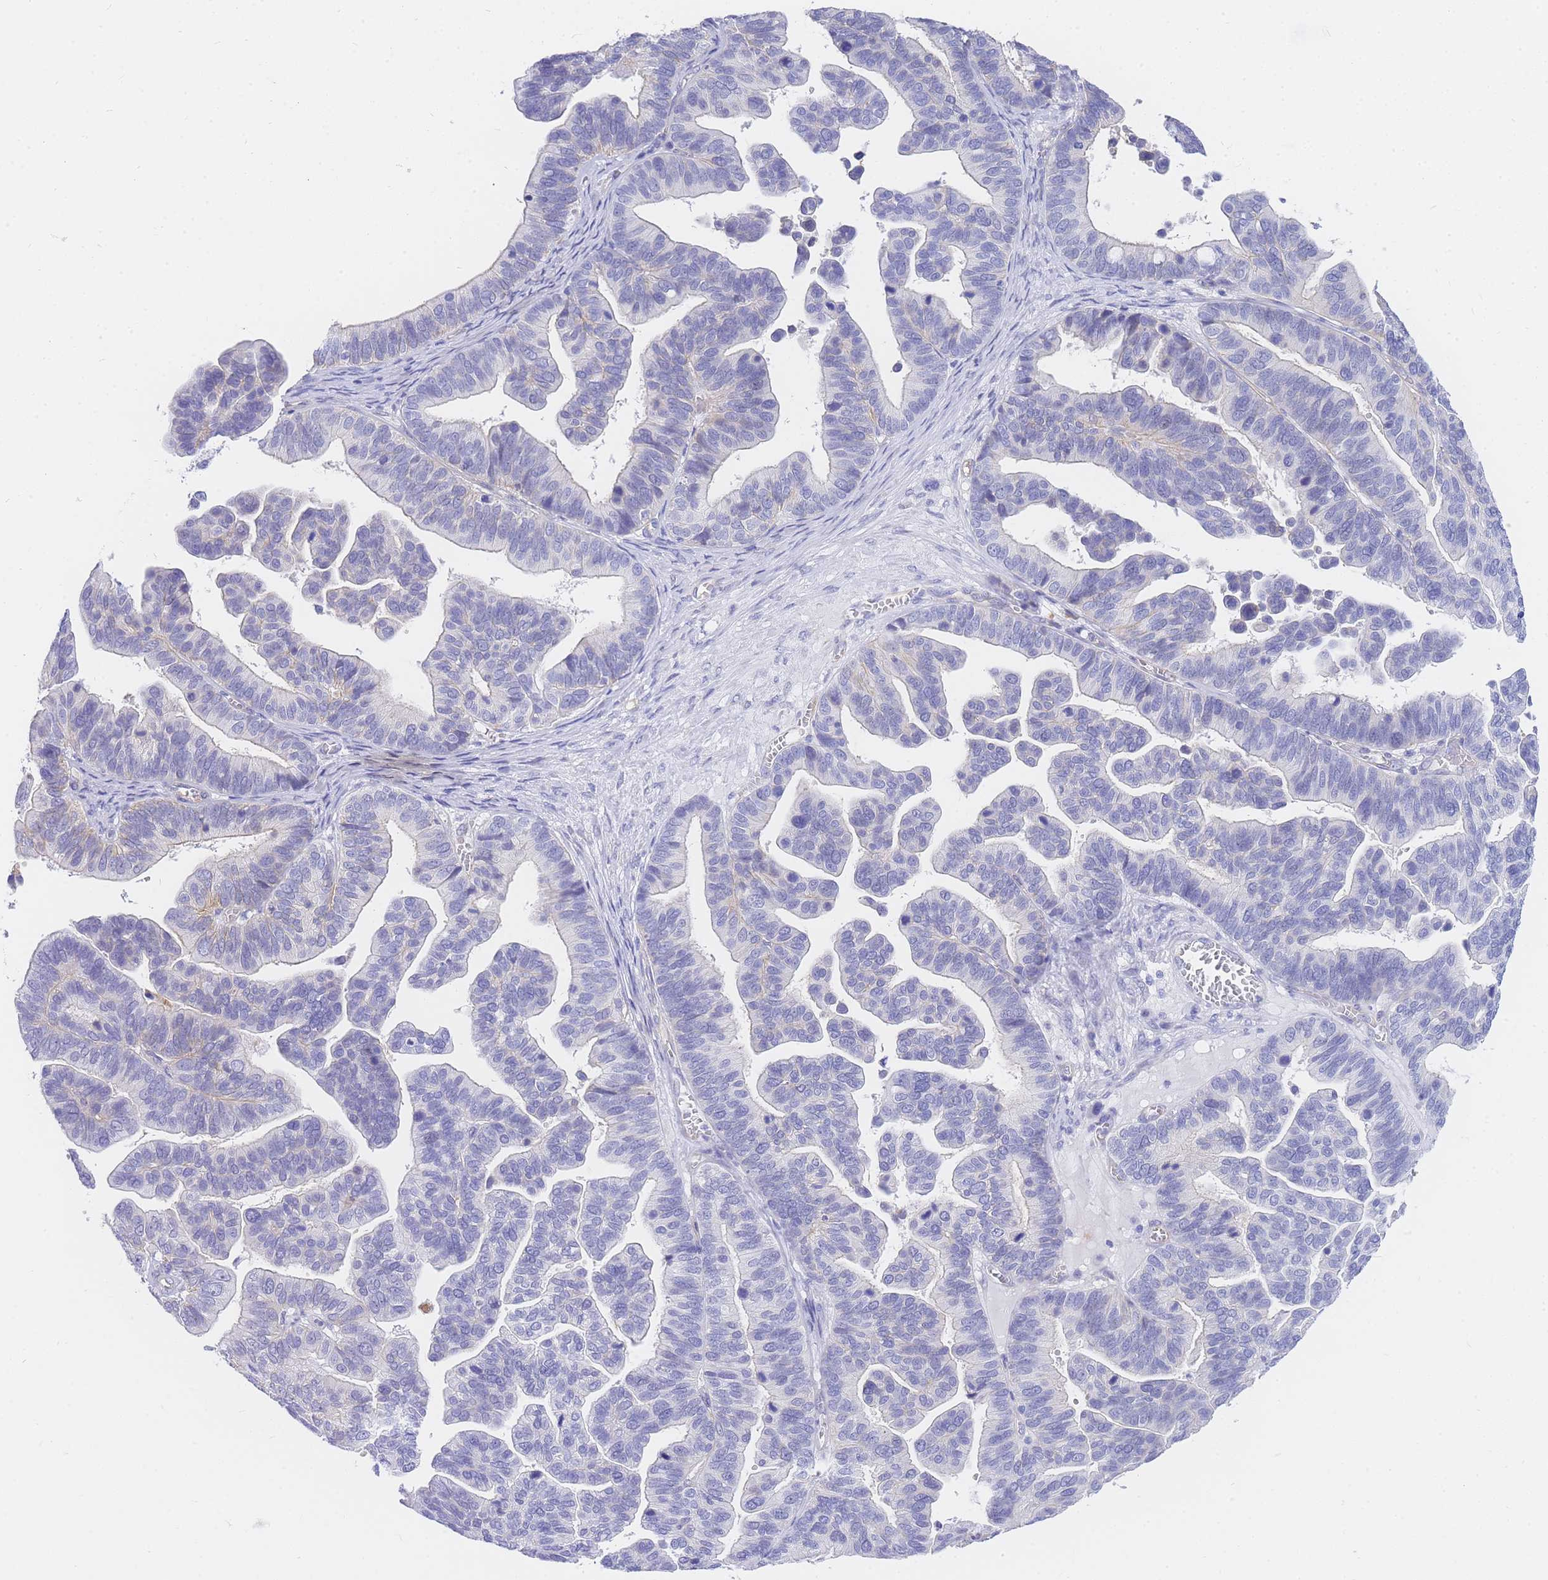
{"staining": {"intensity": "negative", "quantity": "none", "location": "none"}, "tissue": "ovarian cancer", "cell_type": "Tumor cells", "image_type": "cancer", "snomed": [{"axis": "morphology", "description": "Cystadenocarcinoma, serous, NOS"}, {"axis": "topography", "description": "Ovary"}], "caption": "Immunohistochemistry micrograph of human serous cystadenocarcinoma (ovarian) stained for a protein (brown), which displays no positivity in tumor cells.", "gene": "SRSF12", "patient": {"sex": "female", "age": 56}}